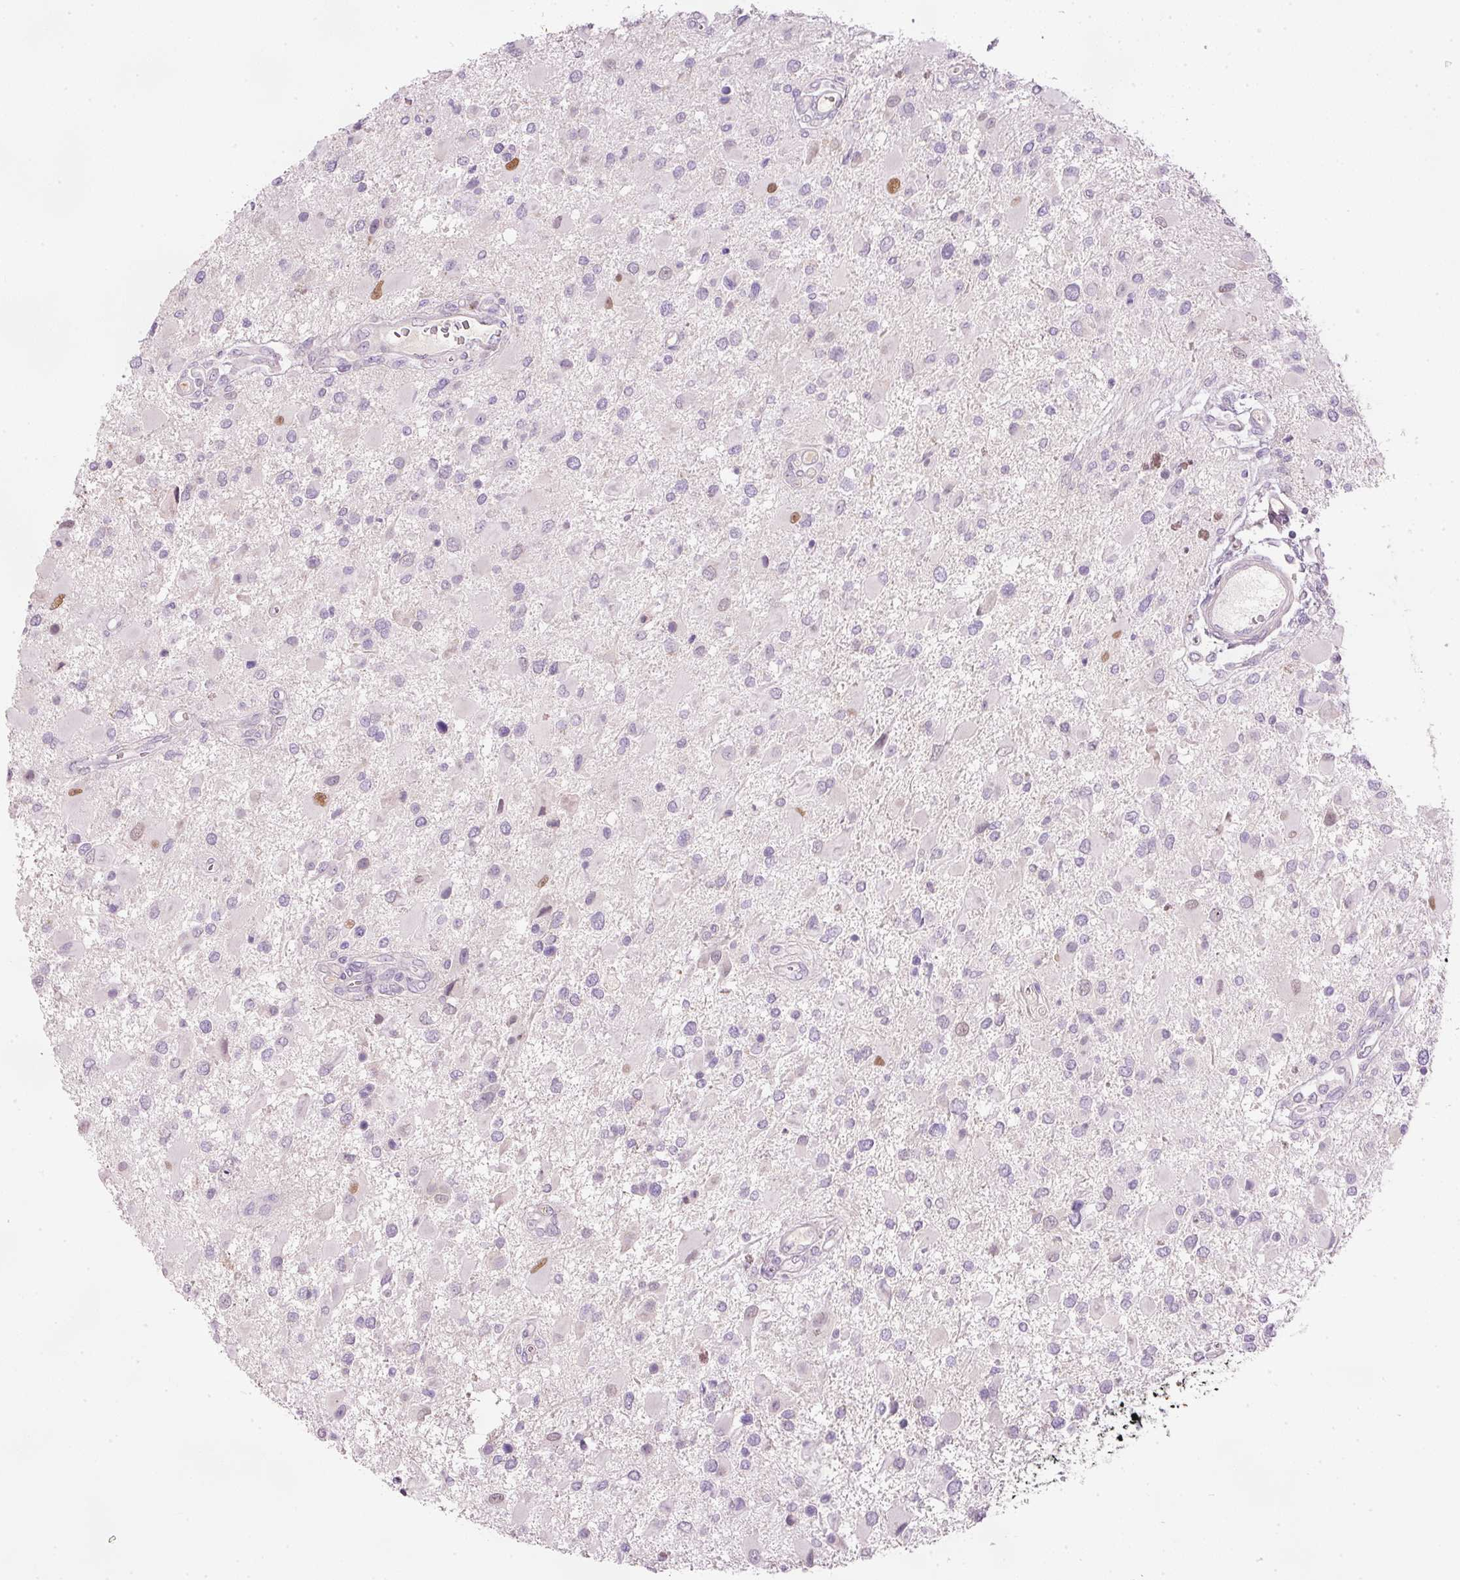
{"staining": {"intensity": "moderate", "quantity": "<25%", "location": "nuclear"}, "tissue": "glioma", "cell_type": "Tumor cells", "image_type": "cancer", "snomed": [{"axis": "morphology", "description": "Glioma, malignant, High grade"}, {"axis": "topography", "description": "Brain"}], "caption": "A photomicrograph of human high-grade glioma (malignant) stained for a protein displays moderate nuclear brown staining in tumor cells.", "gene": "KPNA5", "patient": {"sex": "male", "age": 53}}